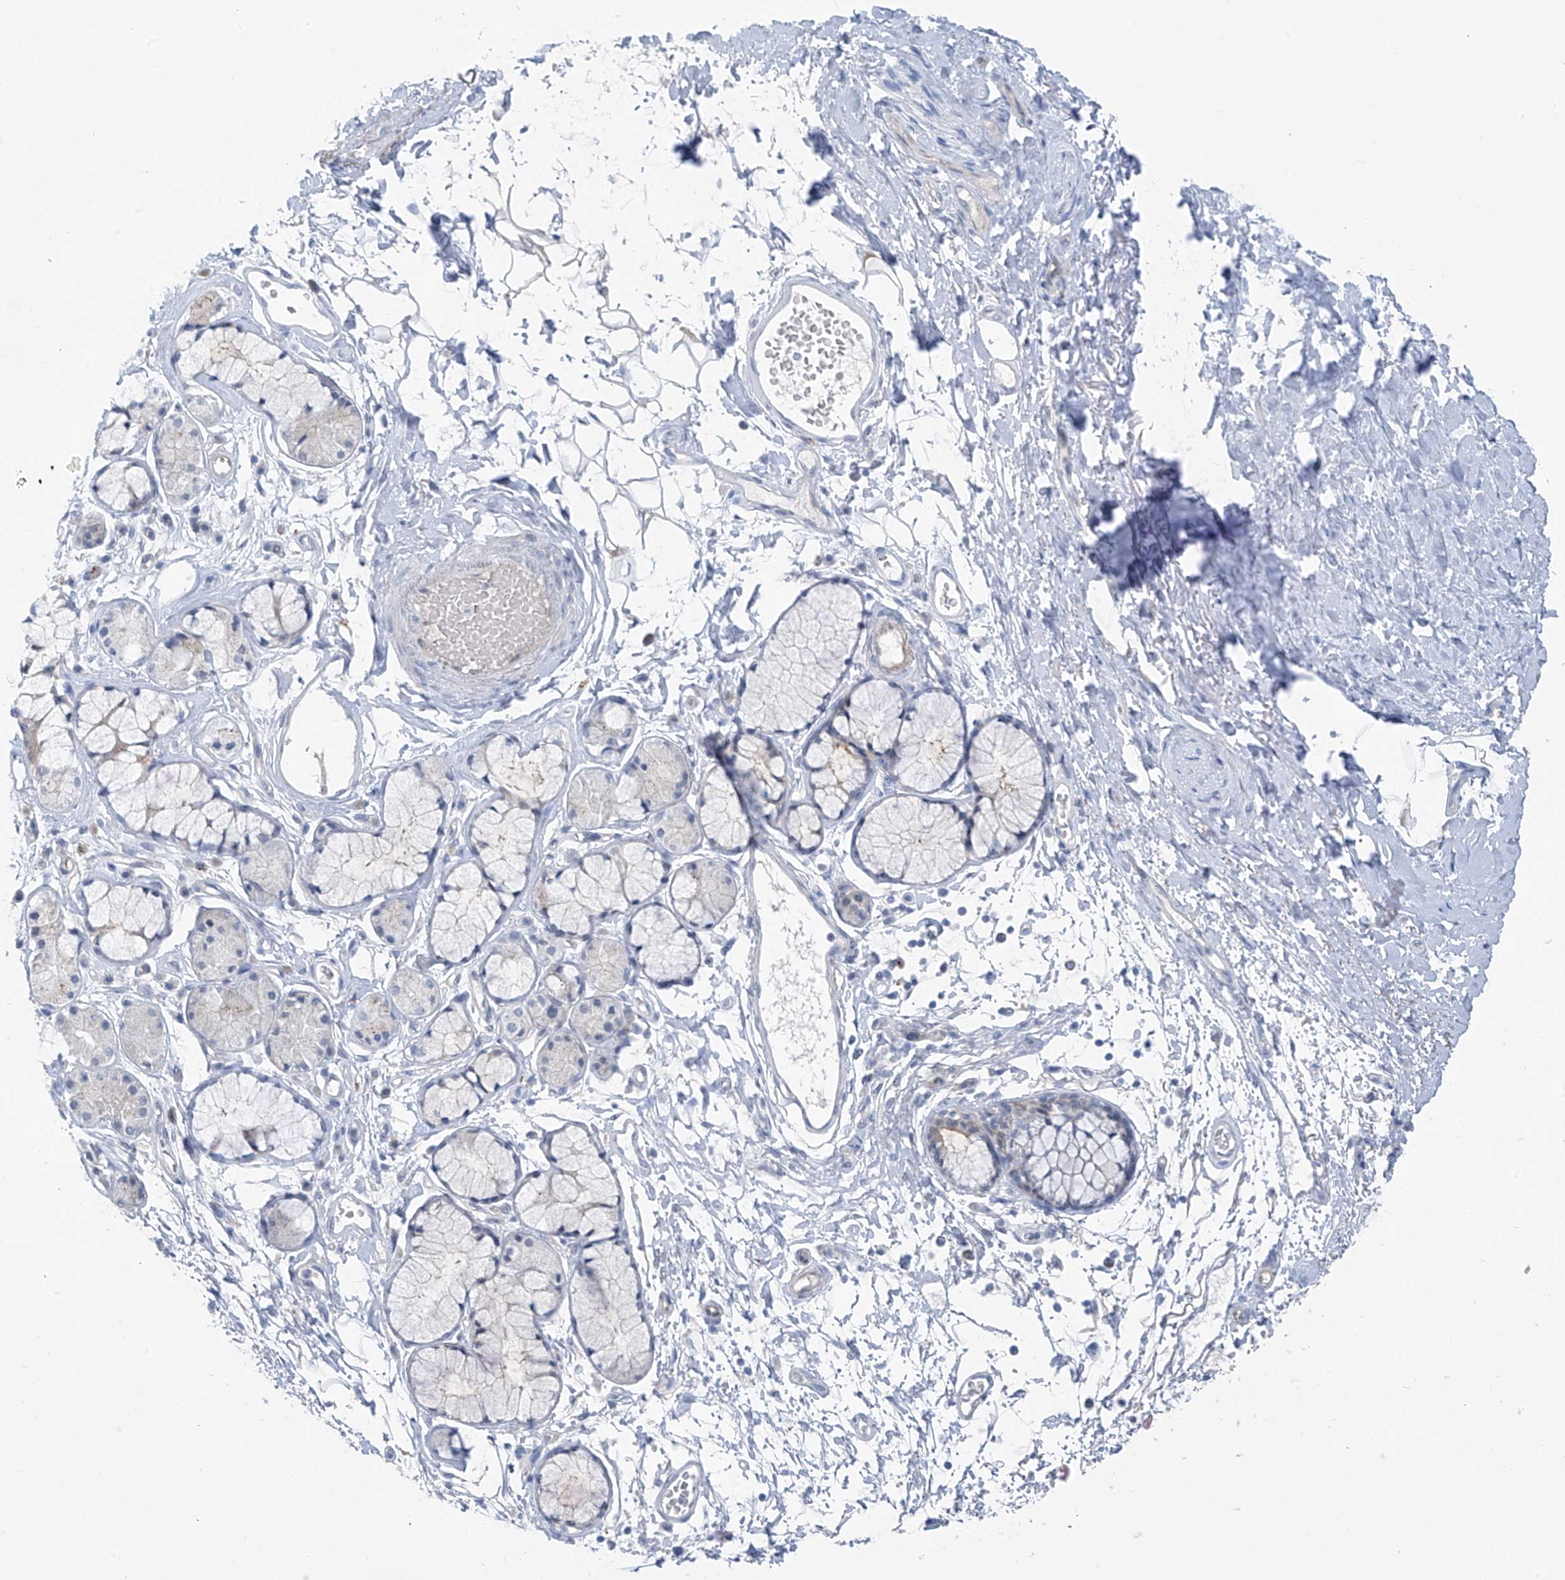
{"staining": {"intensity": "weak", "quantity": "<25%", "location": "cytoplasmic/membranous"}, "tissue": "bronchus", "cell_type": "Respiratory epithelial cells", "image_type": "normal", "snomed": [{"axis": "morphology", "description": "Normal tissue, NOS"}, {"axis": "topography", "description": "Cartilage tissue"}, {"axis": "topography", "description": "Bronchus"}], "caption": "This is an IHC histopathology image of unremarkable human bronchus. There is no staining in respiratory epithelial cells.", "gene": "ZNF793", "patient": {"sex": "female", "age": 73}}